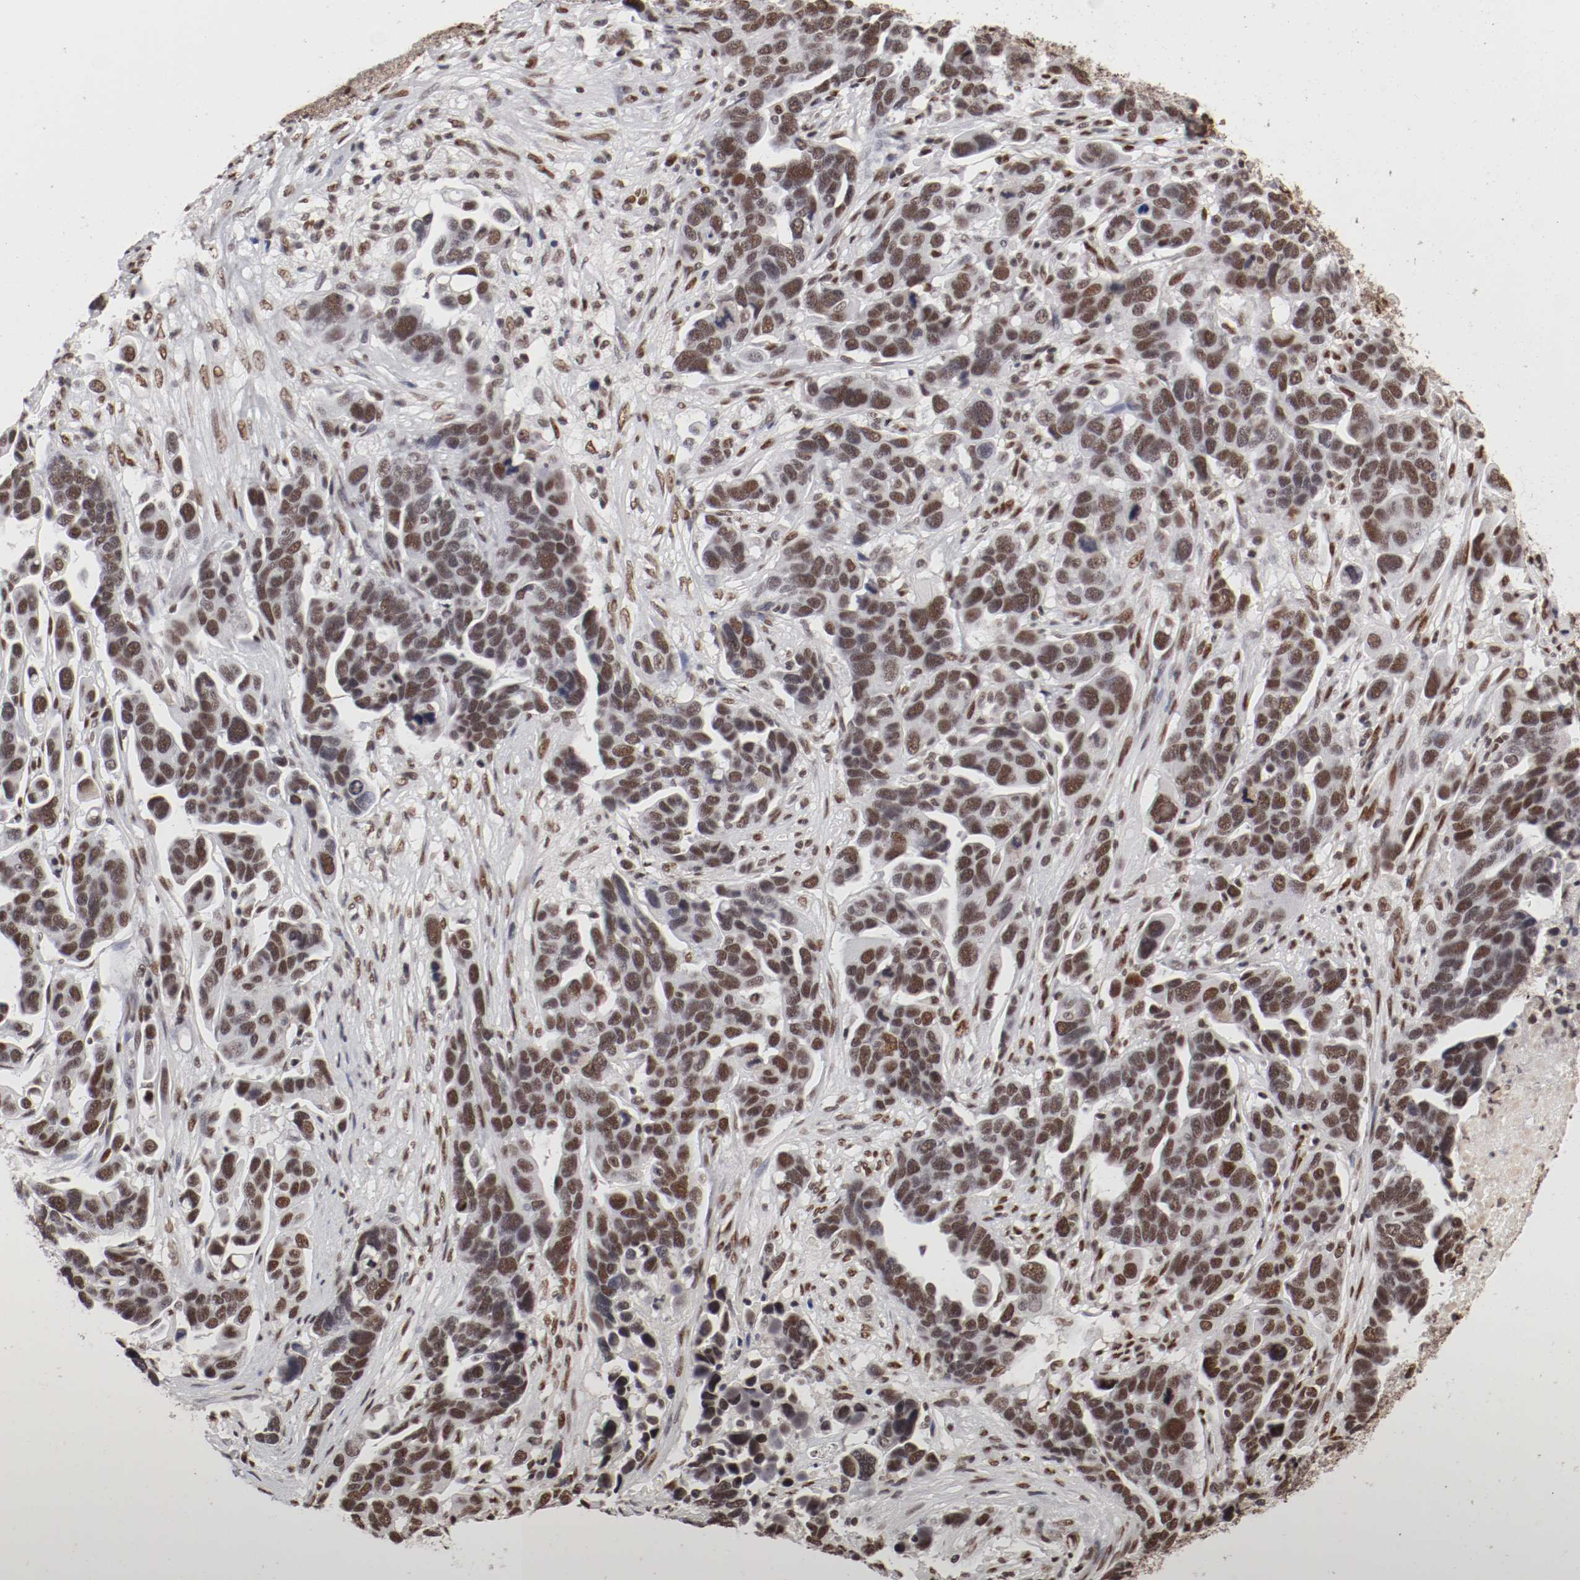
{"staining": {"intensity": "moderate", "quantity": ">75%", "location": "nuclear"}, "tissue": "ovarian cancer", "cell_type": "Tumor cells", "image_type": "cancer", "snomed": [{"axis": "morphology", "description": "Cystadenocarcinoma, serous, NOS"}, {"axis": "topography", "description": "Ovary"}], "caption": "Immunohistochemistry (IHC) staining of serous cystadenocarcinoma (ovarian), which reveals medium levels of moderate nuclear staining in about >75% of tumor cells indicating moderate nuclear protein positivity. The staining was performed using DAB (3,3'-diaminobenzidine) (brown) for protein detection and nuclei were counterstained in hematoxylin (blue).", "gene": "TP53BP1", "patient": {"sex": "female", "age": 54}}